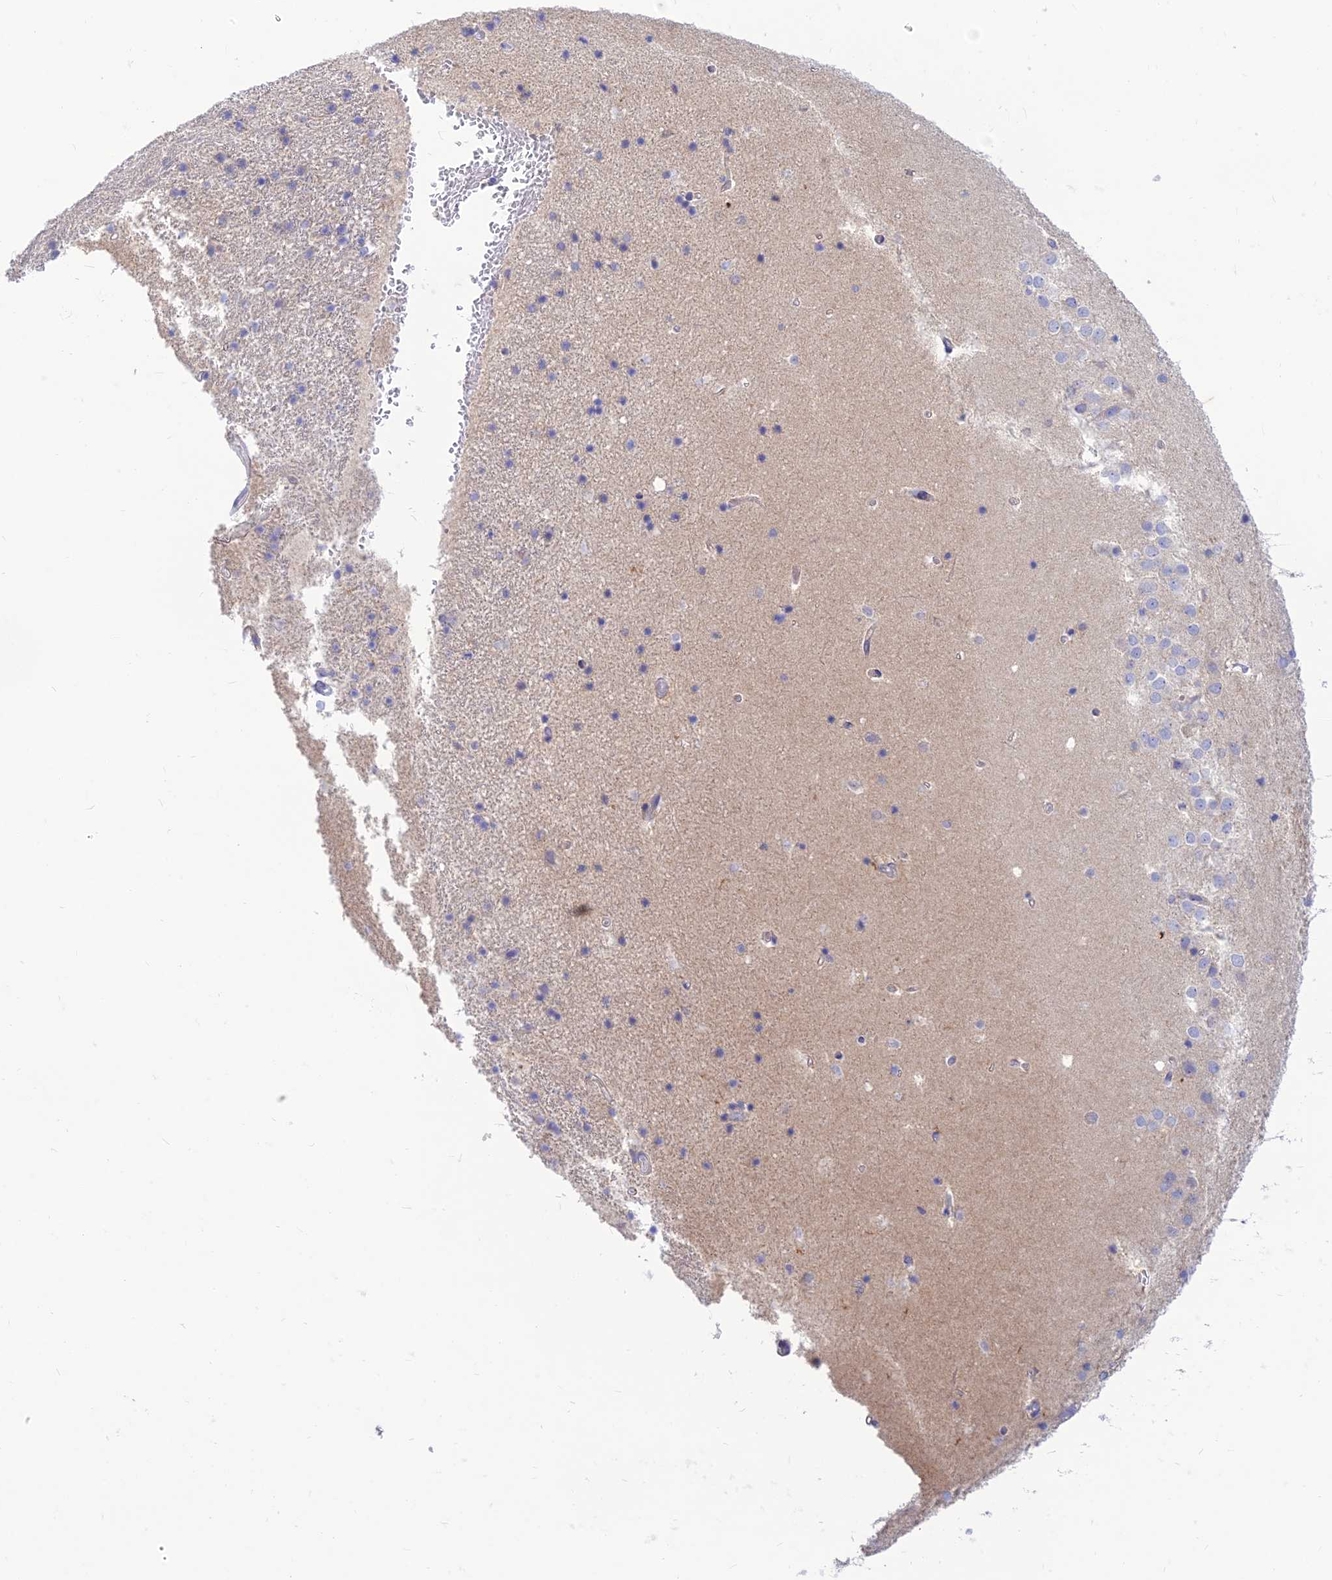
{"staining": {"intensity": "negative", "quantity": "none", "location": "none"}, "tissue": "hippocampus", "cell_type": "Glial cells", "image_type": "normal", "snomed": [{"axis": "morphology", "description": "Normal tissue, NOS"}, {"axis": "topography", "description": "Hippocampus"}], "caption": "An IHC micrograph of benign hippocampus is shown. There is no staining in glial cells of hippocampus. (DAB immunohistochemistry (IHC) visualized using brightfield microscopy, high magnification).", "gene": "TMEM30B", "patient": {"sex": "female", "age": 52}}